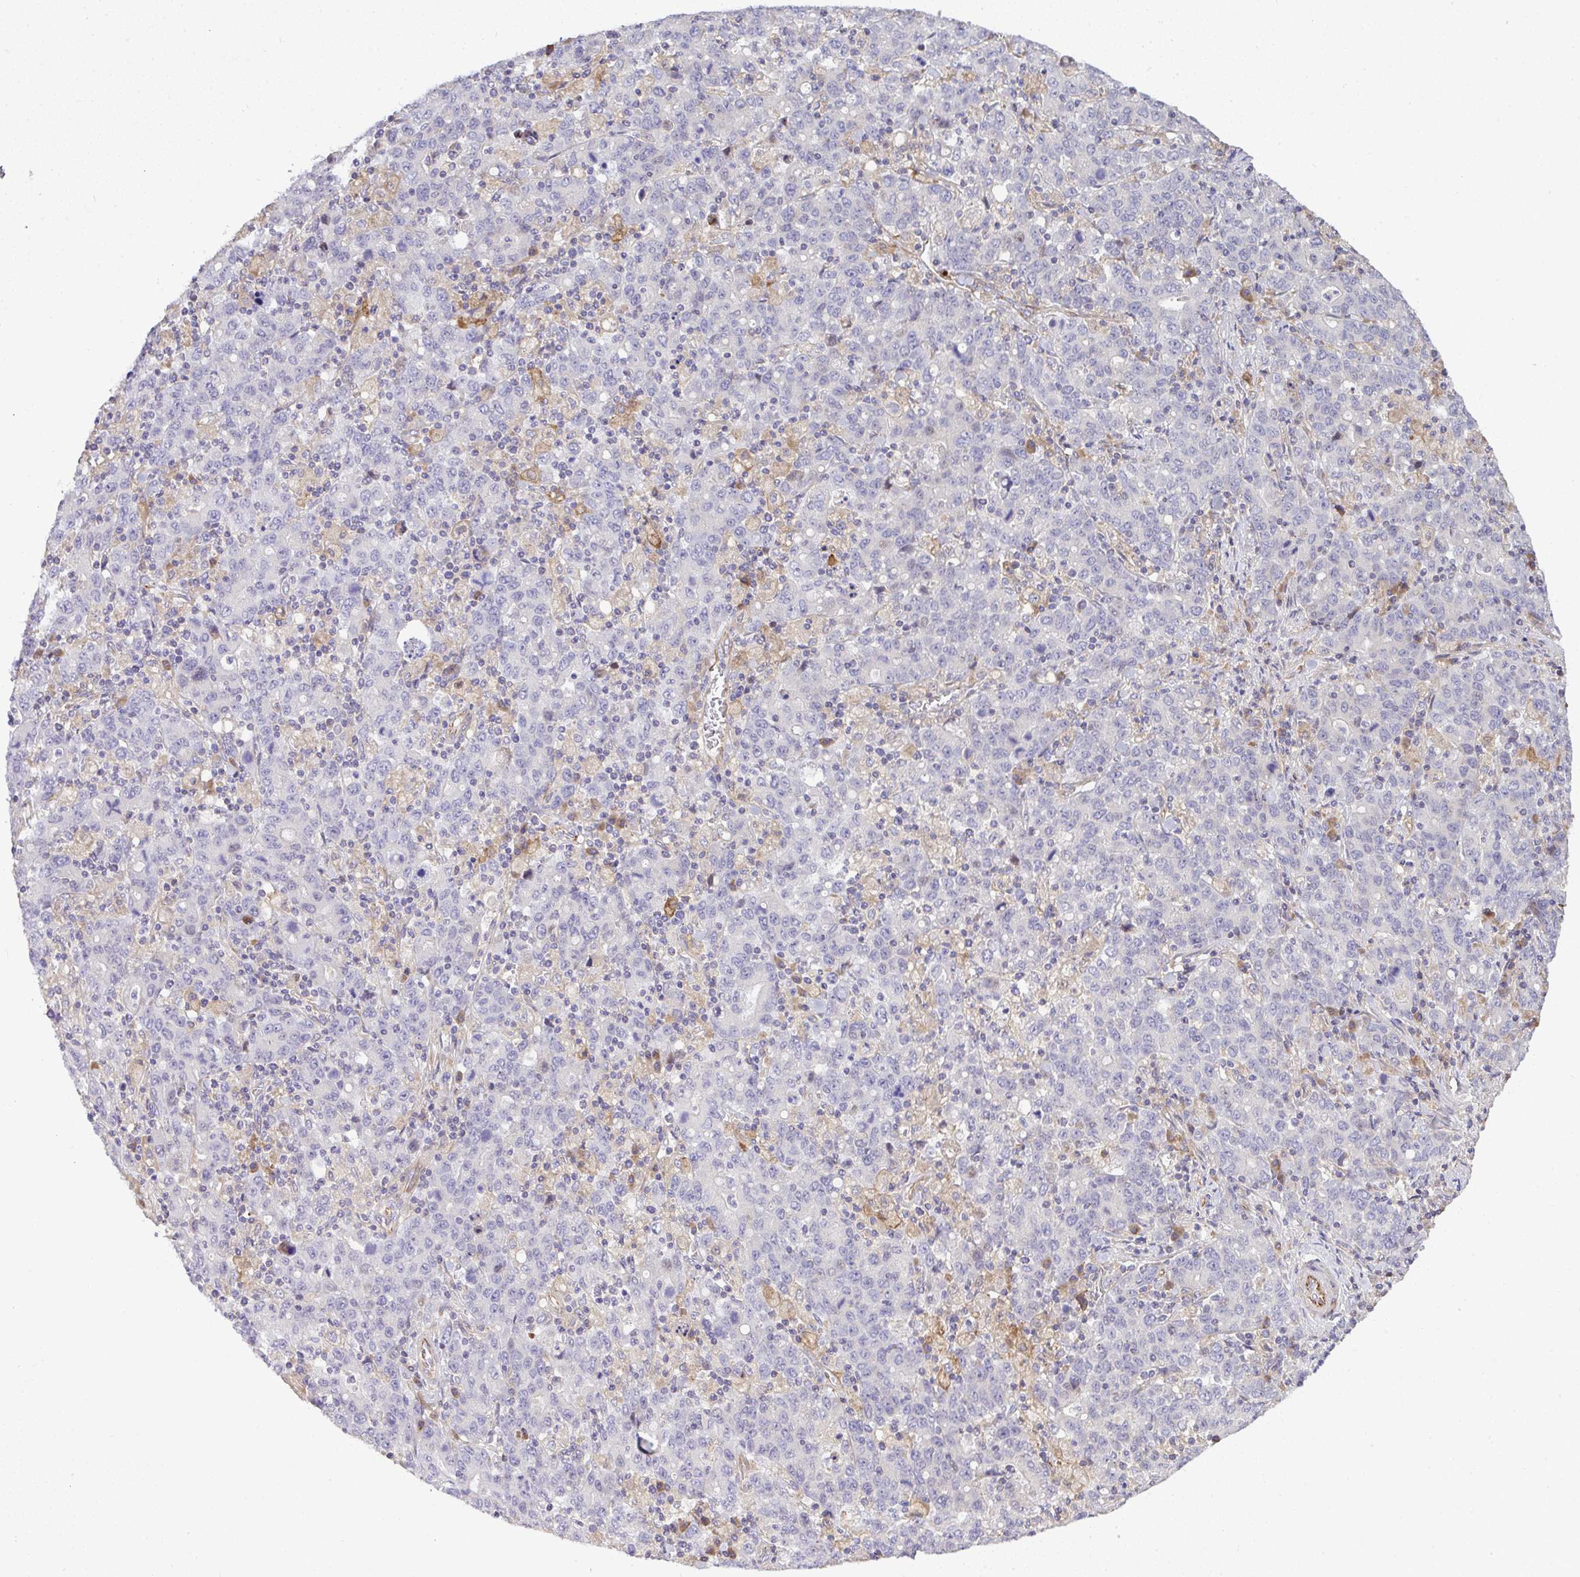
{"staining": {"intensity": "negative", "quantity": "none", "location": "none"}, "tissue": "stomach cancer", "cell_type": "Tumor cells", "image_type": "cancer", "snomed": [{"axis": "morphology", "description": "Adenocarcinoma, NOS"}, {"axis": "topography", "description": "Stomach, upper"}], "caption": "Immunohistochemistry (IHC) histopathology image of stomach adenocarcinoma stained for a protein (brown), which demonstrates no positivity in tumor cells.", "gene": "GRID2", "patient": {"sex": "male", "age": 69}}